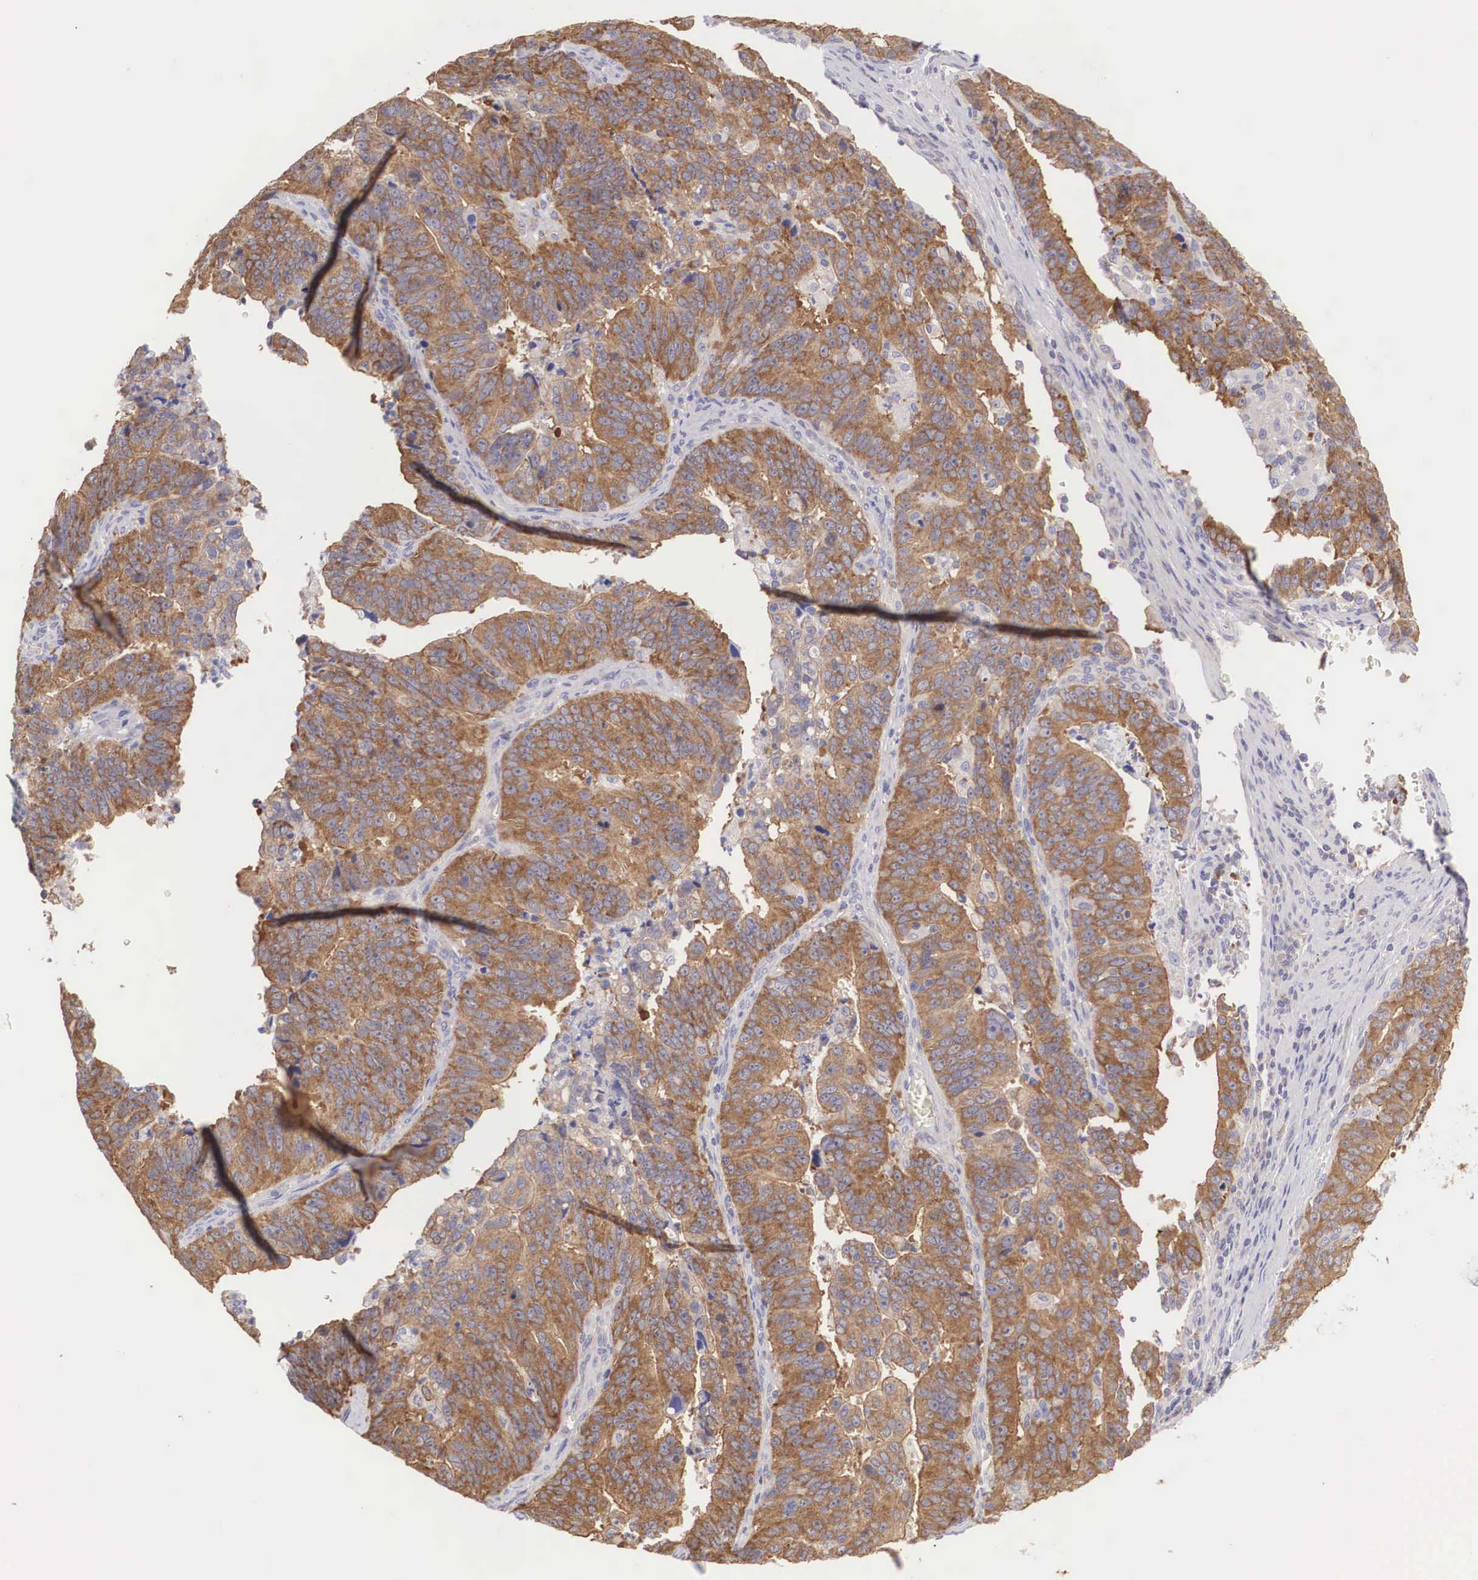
{"staining": {"intensity": "strong", "quantity": ">75%", "location": "cytoplasmic/membranous"}, "tissue": "stomach cancer", "cell_type": "Tumor cells", "image_type": "cancer", "snomed": [{"axis": "morphology", "description": "Adenocarcinoma, NOS"}, {"axis": "topography", "description": "Stomach, upper"}], "caption": "IHC of adenocarcinoma (stomach) reveals high levels of strong cytoplasmic/membranous positivity in approximately >75% of tumor cells. Using DAB (3,3'-diaminobenzidine) (brown) and hematoxylin (blue) stains, captured at high magnification using brightfield microscopy.", "gene": "TXLNG", "patient": {"sex": "female", "age": 50}}